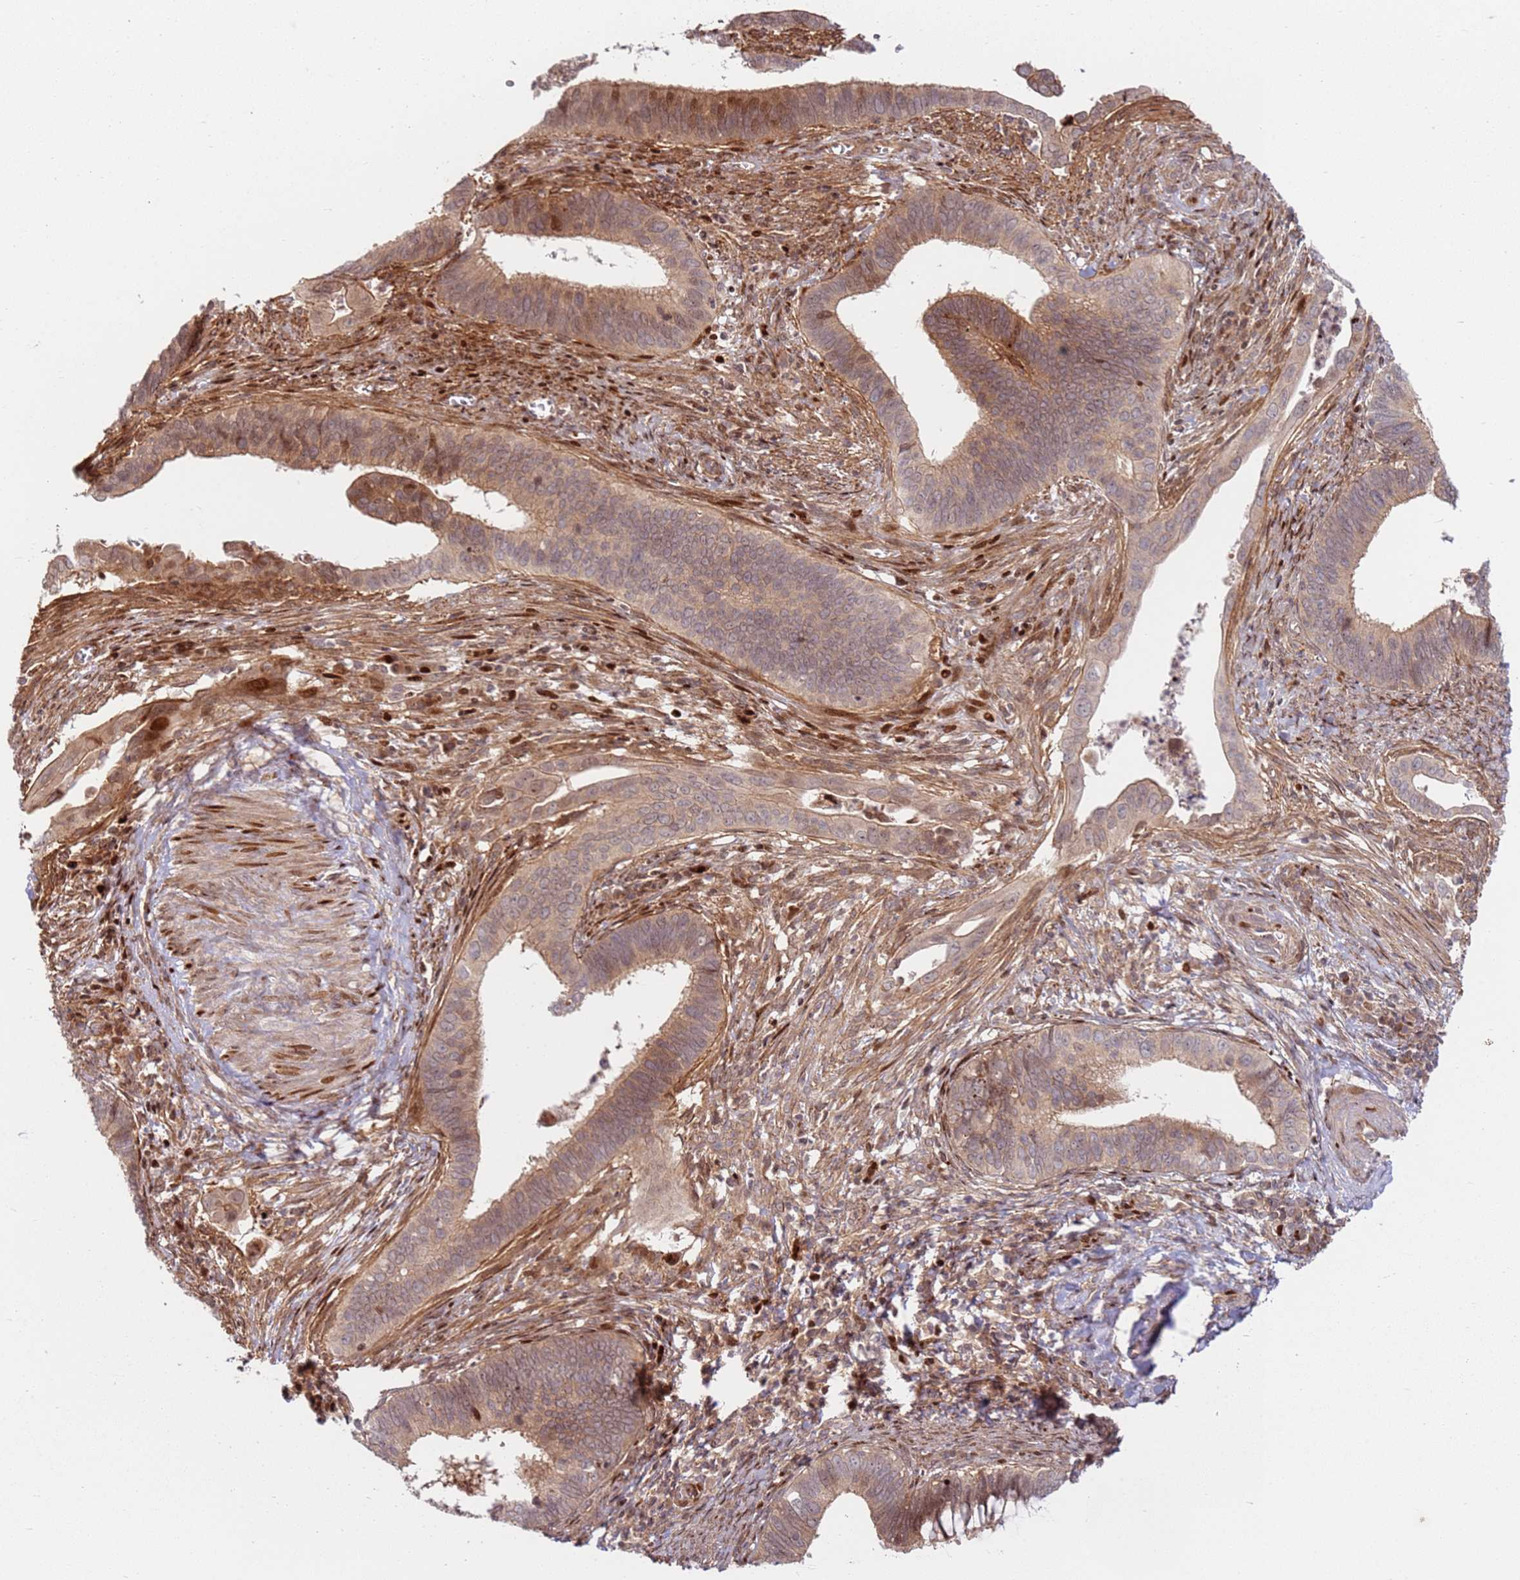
{"staining": {"intensity": "moderate", "quantity": ">75%", "location": "cytoplasmic/membranous,nuclear"}, "tissue": "cervical cancer", "cell_type": "Tumor cells", "image_type": "cancer", "snomed": [{"axis": "morphology", "description": "Adenocarcinoma, NOS"}, {"axis": "topography", "description": "Cervix"}], "caption": "DAB (3,3'-diaminobenzidine) immunohistochemical staining of human adenocarcinoma (cervical) displays moderate cytoplasmic/membranous and nuclear protein expression in about >75% of tumor cells. The staining was performed using DAB, with brown indicating positive protein expression. Nuclei are stained blue with hematoxylin.", "gene": "TMEM233", "patient": {"sex": "female", "age": 42}}